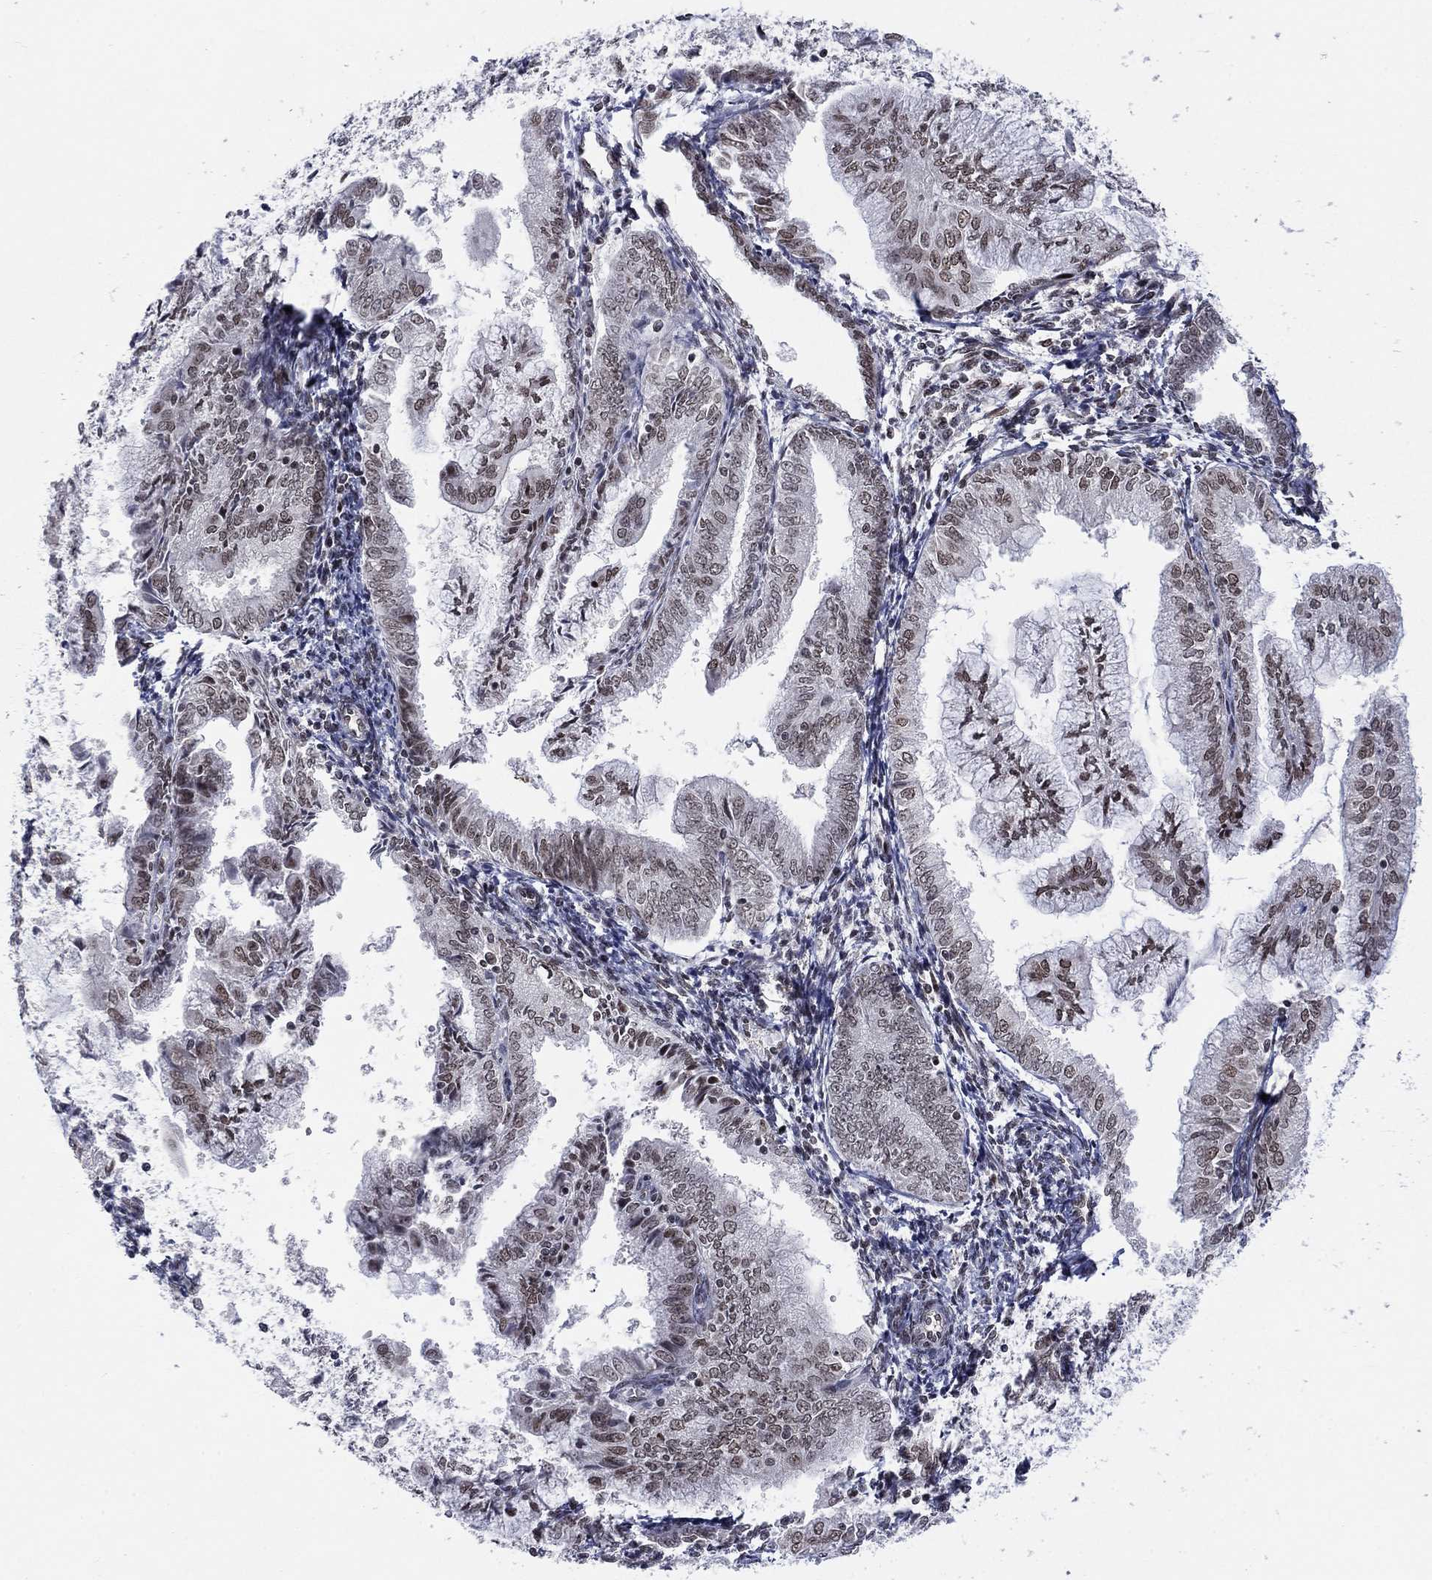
{"staining": {"intensity": "moderate", "quantity": "25%-75%", "location": "nuclear"}, "tissue": "endometrial cancer", "cell_type": "Tumor cells", "image_type": "cancer", "snomed": [{"axis": "morphology", "description": "Adenocarcinoma, NOS"}, {"axis": "topography", "description": "Endometrium"}], "caption": "Moderate nuclear expression for a protein is identified in approximately 25%-75% of tumor cells of endometrial adenocarcinoma using immunohistochemistry.", "gene": "FYTTD1", "patient": {"sex": "female", "age": 56}}